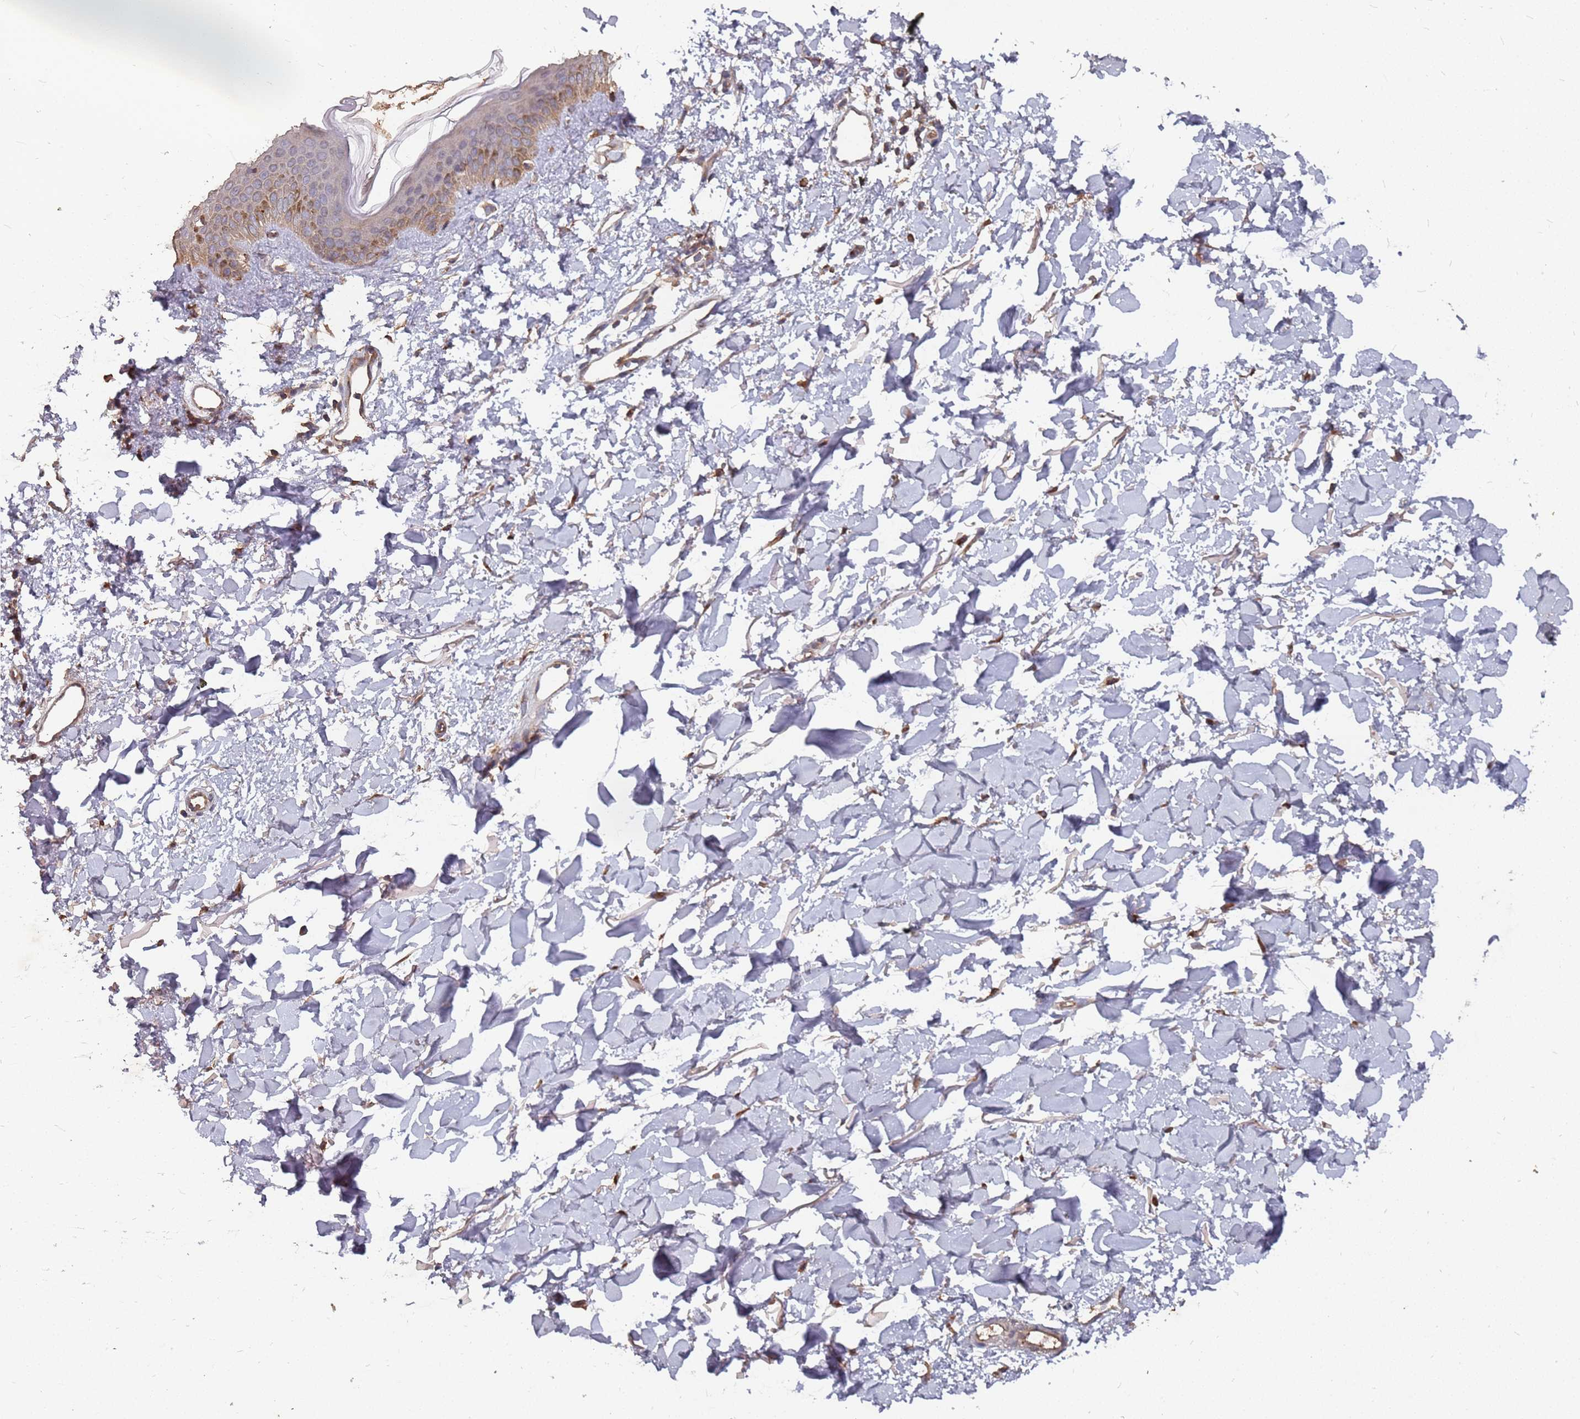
{"staining": {"intensity": "moderate", "quantity": ">75%", "location": "cytoplasmic/membranous"}, "tissue": "skin", "cell_type": "Fibroblasts", "image_type": "normal", "snomed": [{"axis": "morphology", "description": "Normal tissue, NOS"}, {"axis": "topography", "description": "Skin"}], "caption": "Immunohistochemistry (IHC) histopathology image of normal skin: skin stained using immunohistochemistry displays medium levels of moderate protein expression localized specifically in the cytoplasmic/membranous of fibroblasts, appearing as a cytoplasmic/membranous brown color.", "gene": "ATG5", "patient": {"sex": "female", "age": 58}}